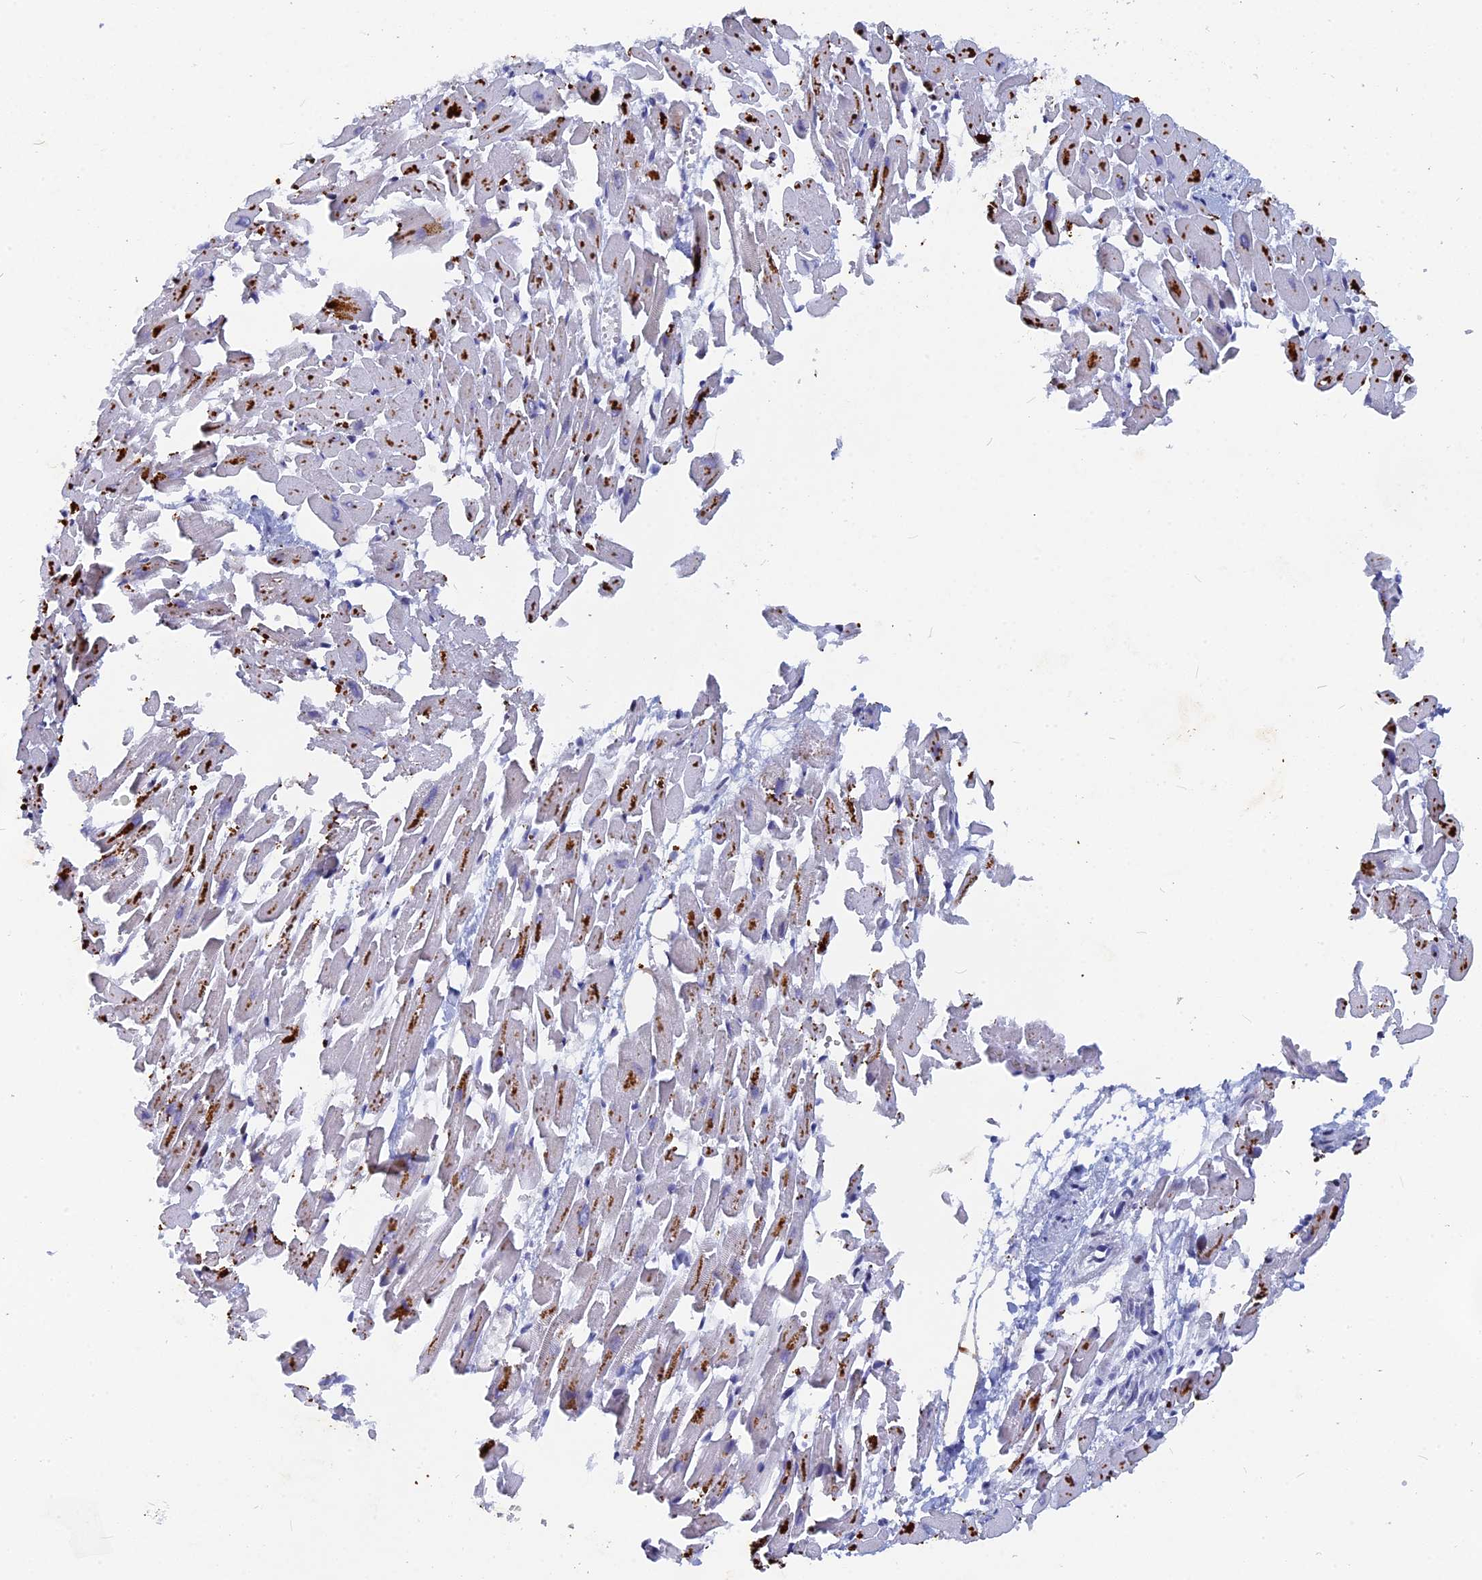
{"staining": {"intensity": "negative", "quantity": "none", "location": "none"}, "tissue": "heart muscle", "cell_type": "Cardiomyocytes", "image_type": "normal", "snomed": [{"axis": "morphology", "description": "Normal tissue, NOS"}, {"axis": "topography", "description": "Heart"}], "caption": "Histopathology image shows no protein staining in cardiomyocytes of benign heart muscle. Brightfield microscopy of immunohistochemistry stained with DAB (3,3'-diaminobenzidine) (brown) and hematoxylin (blue), captured at high magnification.", "gene": "ACP7", "patient": {"sex": "female", "age": 64}}